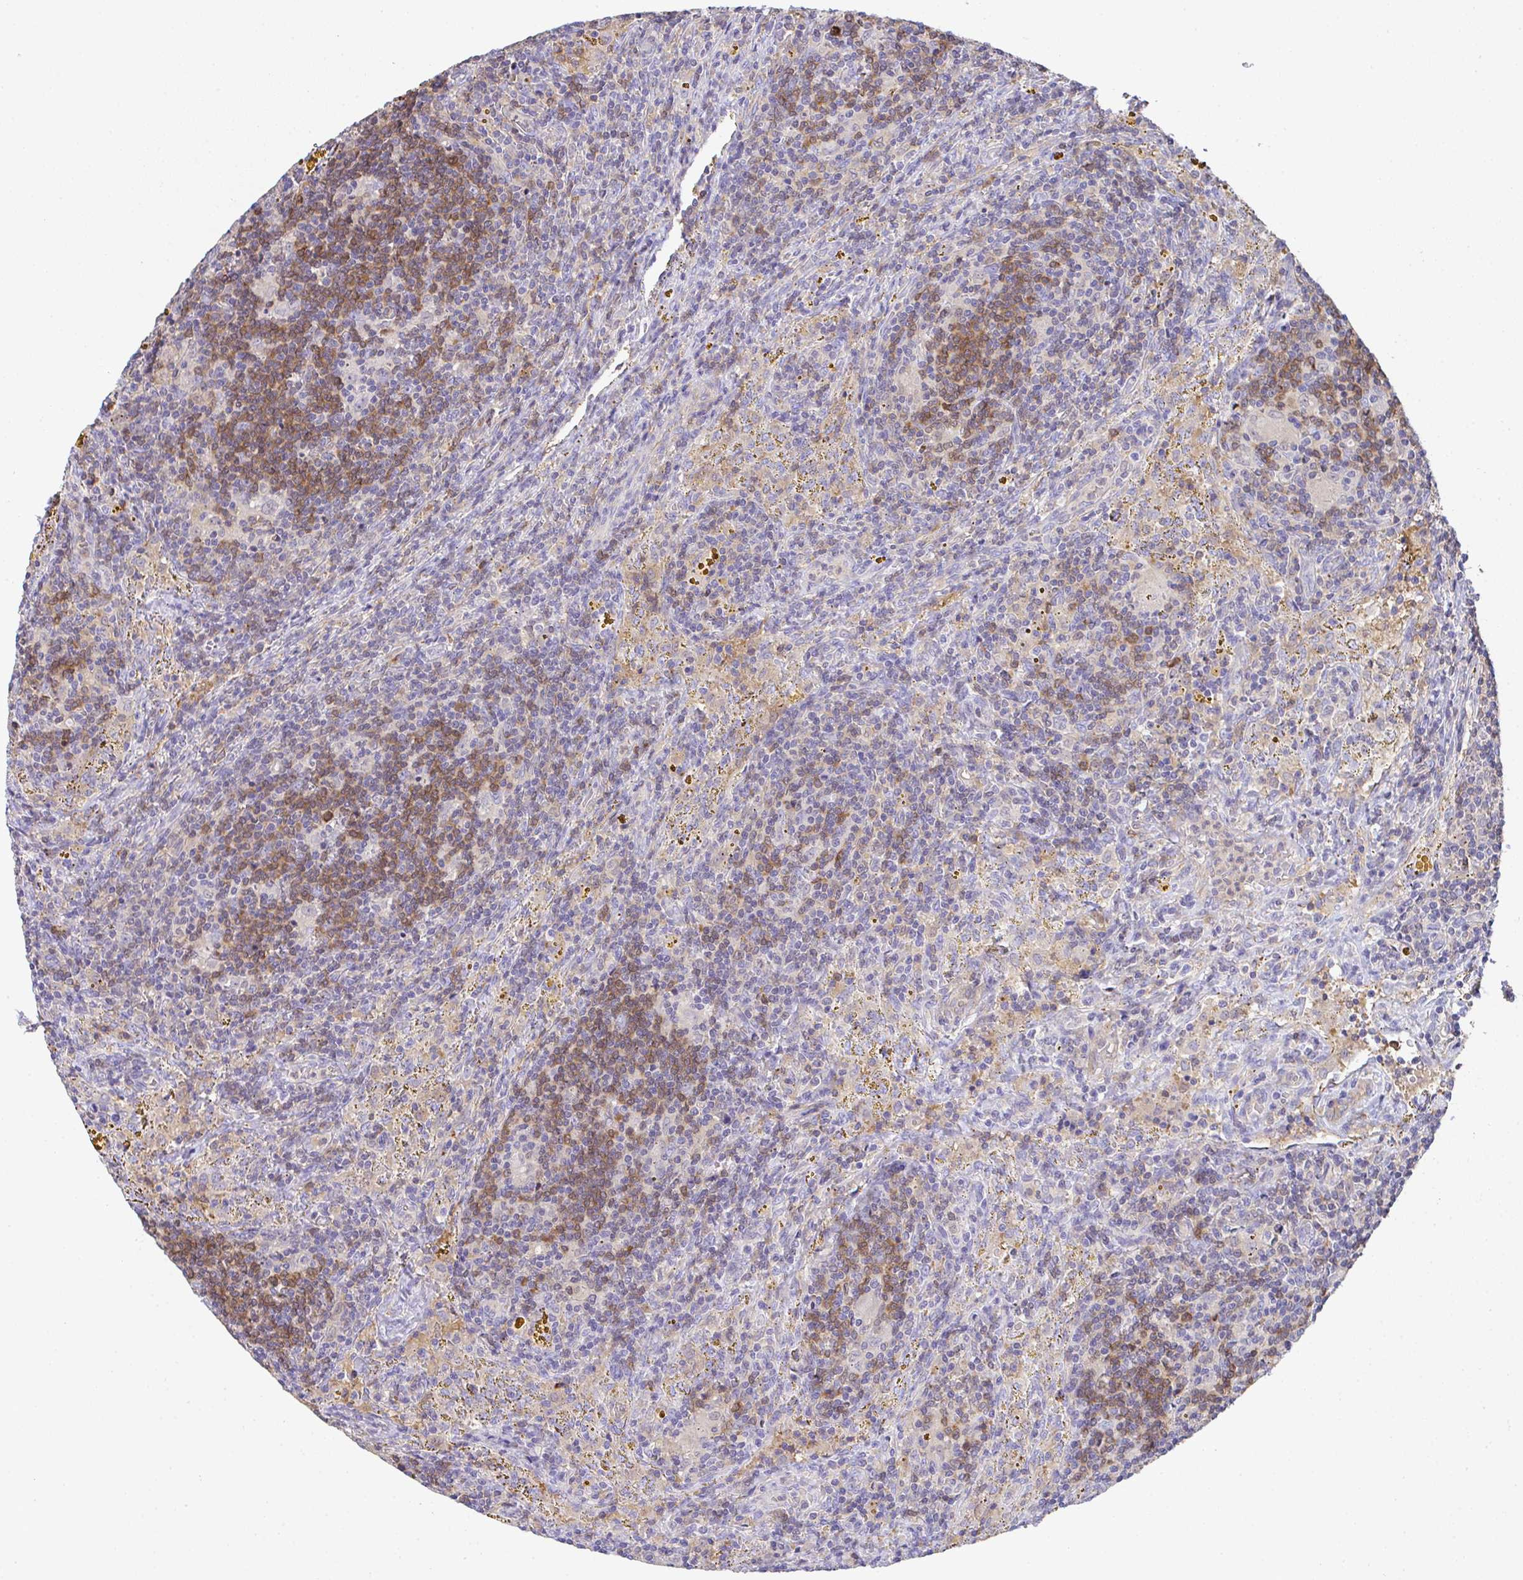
{"staining": {"intensity": "moderate", "quantity": "25%-75%", "location": "cytoplasmic/membranous"}, "tissue": "lymphoma", "cell_type": "Tumor cells", "image_type": "cancer", "snomed": [{"axis": "morphology", "description": "Malignant lymphoma, non-Hodgkin's type, Low grade"}, {"axis": "topography", "description": "Spleen"}], "caption": "Human low-grade malignant lymphoma, non-Hodgkin's type stained with a brown dye demonstrates moderate cytoplasmic/membranous positive staining in approximately 25%-75% of tumor cells.", "gene": "TNFAIP8", "patient": {"sex": "female", "age": 70}}